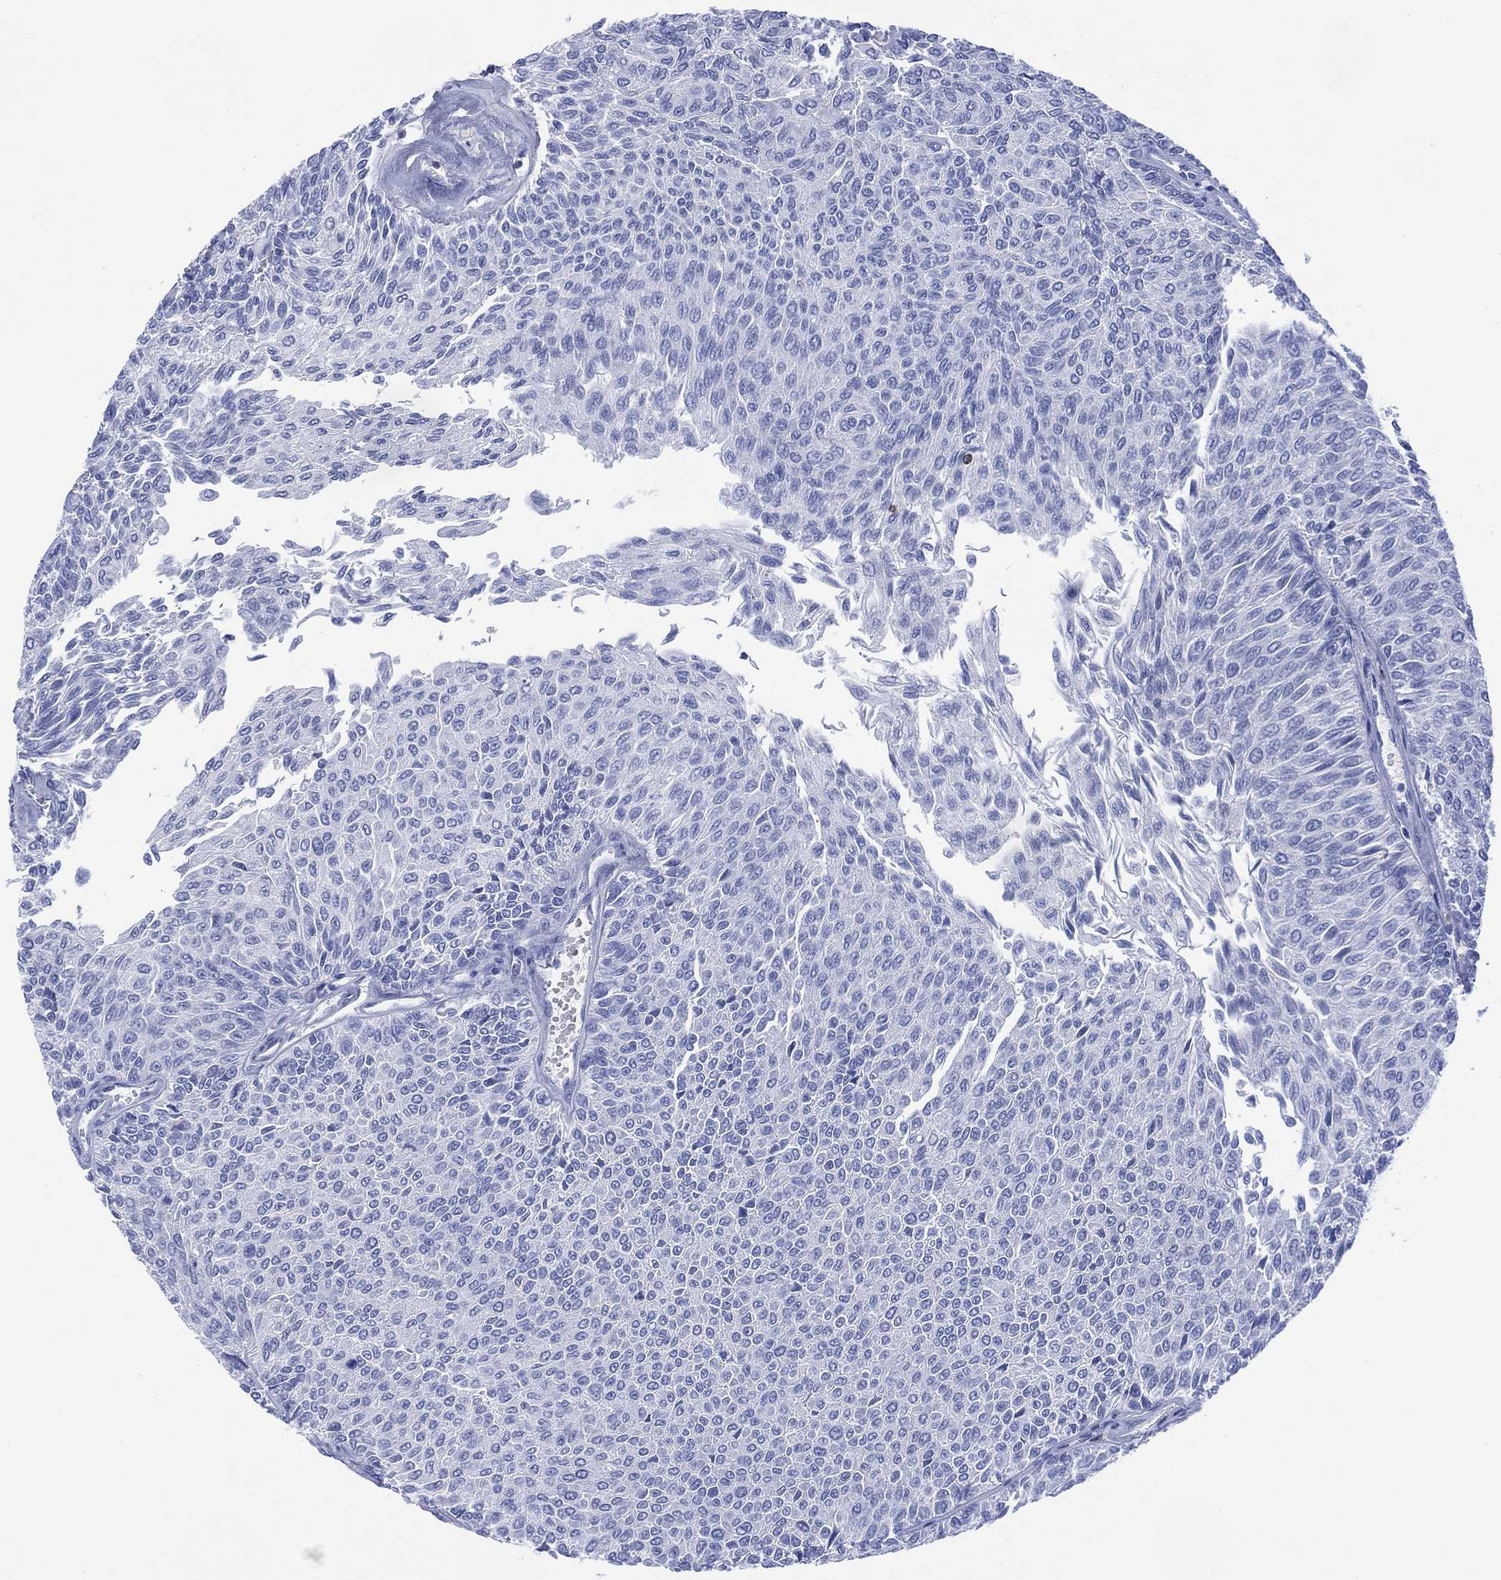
{"staining": {"intensity": "negative", "quantity": "none", "location": "none"}, "tissue": "urothelial cancer", "cell_type": "Tumor cells", "image_type": "cancer", "snomed": [{"axis": "morphology", "description": "Urothelial carcinoma, Low grade"}, {"axis": "topography", "description": "Ureter, NOS"}, {"axis": "topography", "description": "Urinary bladder"}], "caption": "IHC micrograph of urothelial carcinoma (low-grade) stained for a protein (brown), which displays no expression in tumor cells.", "gene": "DPP4", "patient": {"sex": "male", "age": 78}}